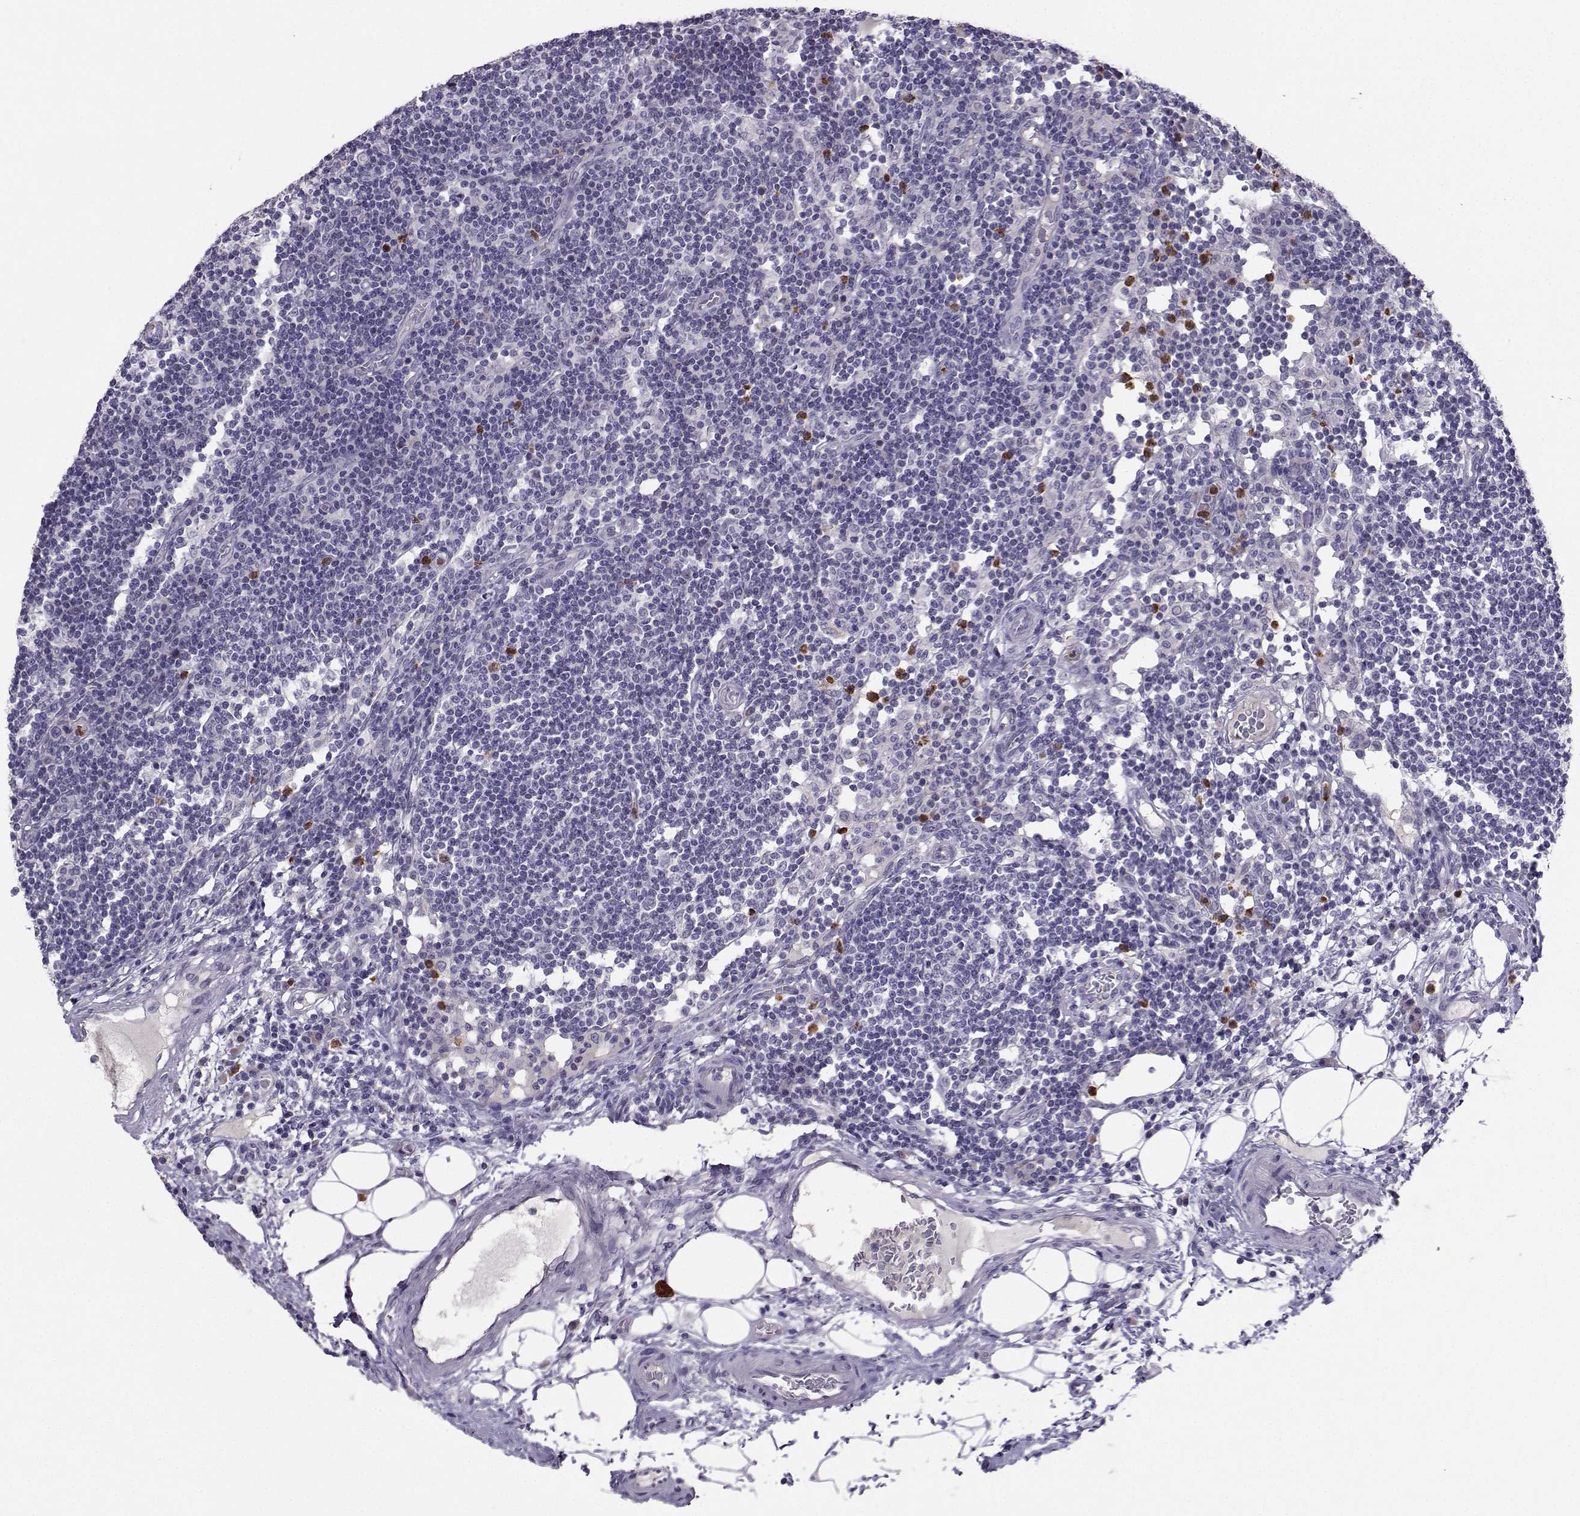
{"staining": {"intensity": "strong", "quantity": "<25%", "location": "cytoplasmic/membranous"}, "tissue": "lymph node", "cell_type": "Non-germinal center cells", "image_type": "normal", "snomed": [{"axis": "morphology", "description": "Normal tissue, NOS"}, {"axis": "topography", "description": "Lymph node"}], "caption": "An image of lymph node stained for a protein demonstrates strong cytoplasmic/membranous brown staining in non-germinal center cells.", "gene": "CALY", "patient": {"sex": "female", "age": 72}}